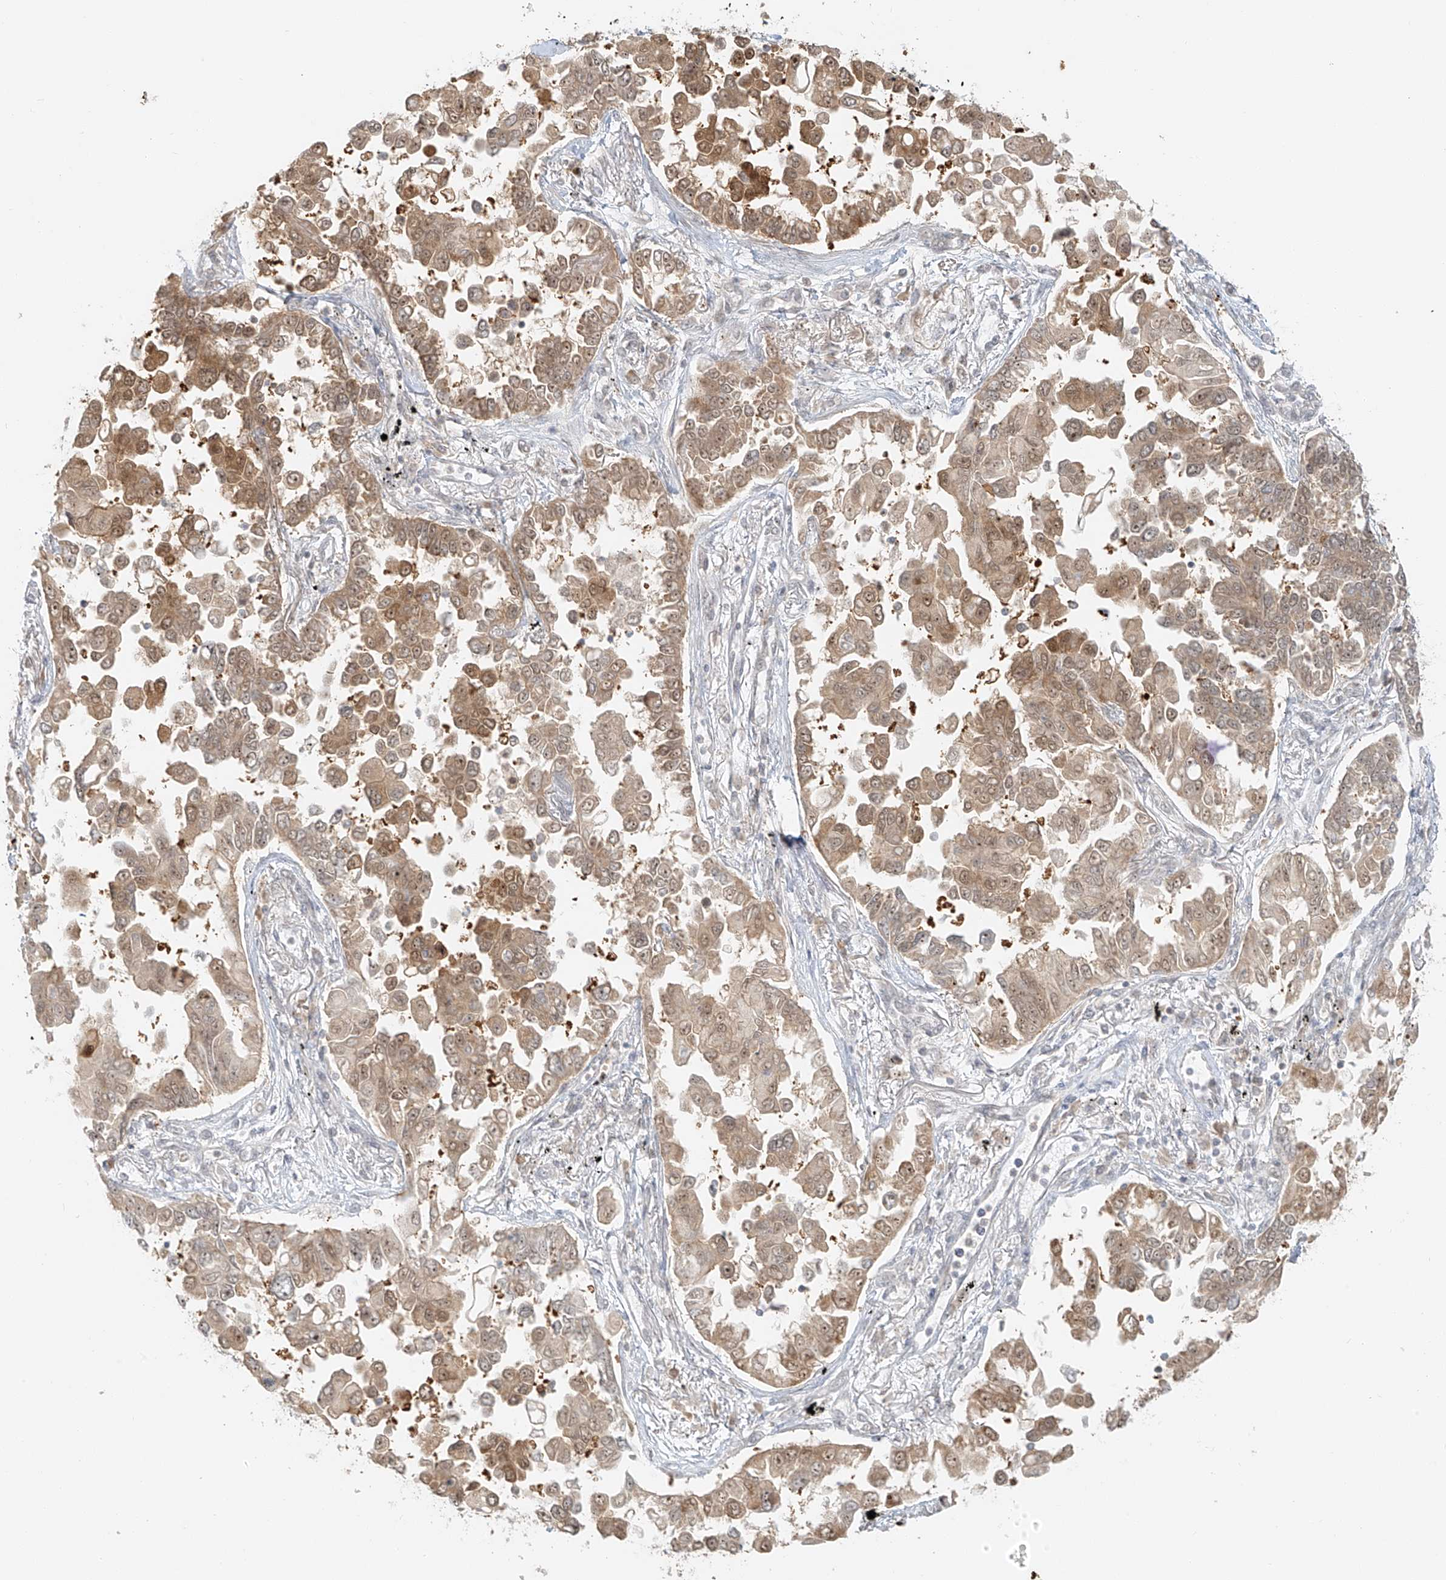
{"staining": {"intensity": "moderate", "quantity": ">75%", "location": "cytoplasmic/membranous,nuclear"}, "tissue": "lung cancer", "cell_type": "Tumor cells", "image_type": "cancer", "snomed": [{"axis": "morphology", "description": "Adenocarcinoma, NOS"}, {"axis": "topography", "description": "Lung"}], "caption": "Lung cancer was stained to show a protein in brown. There is medium levels of moderate cytoplasmic/membranous and nuclear staining in about >75% of tumor cells. The staining was performed using DAB to visualize the protein expression in brown, while the nuclei were stained in blue with hematoxylin (Magnification: 20x).", "gene": "MIPEP", "patient": {"sex": "female", "age": 67}}